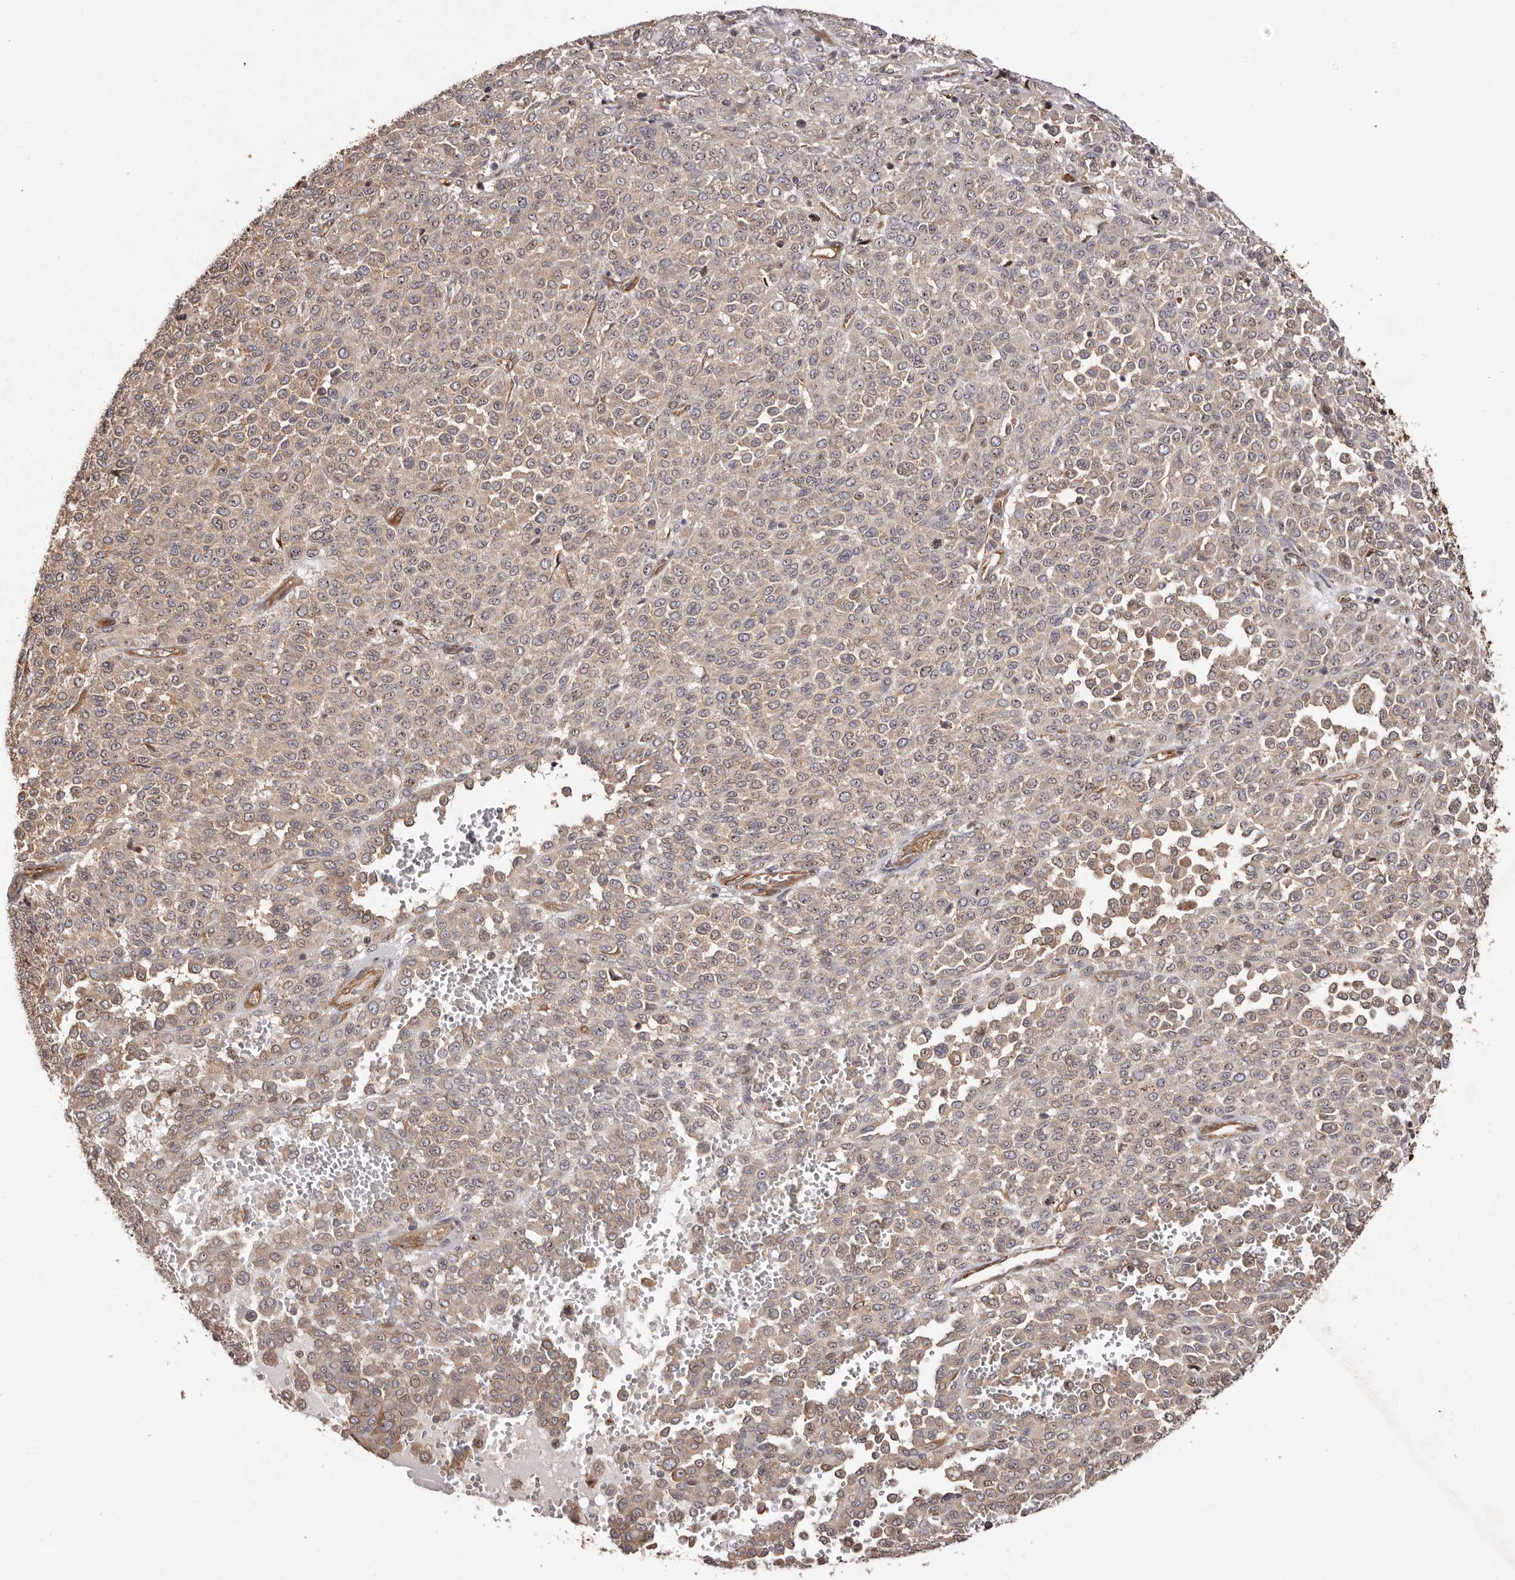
{"staining": {"intensity": "weak", "quantity": "25%-75%", "location": "cytoplasmic/membranous,nuclear"}, "tissue": "melanoma", "cell_type": "Tumor cells", "image_type": "cancer", "snomed": [{"axis": "morphology", "description": "Malignant melanoma, Metastatic site"}, {"axis": "topography", "description": "Pancreas"}], "caption": "This image exhibits immunohistochemistry (IHC) staining of human melanoma, with low weak cytoplasmic/membranous and nuclear positivity in approximately 25%-75% of tumor cells.", "gene": "RPS6", "patient": {"sex": "female", "age": 30}}